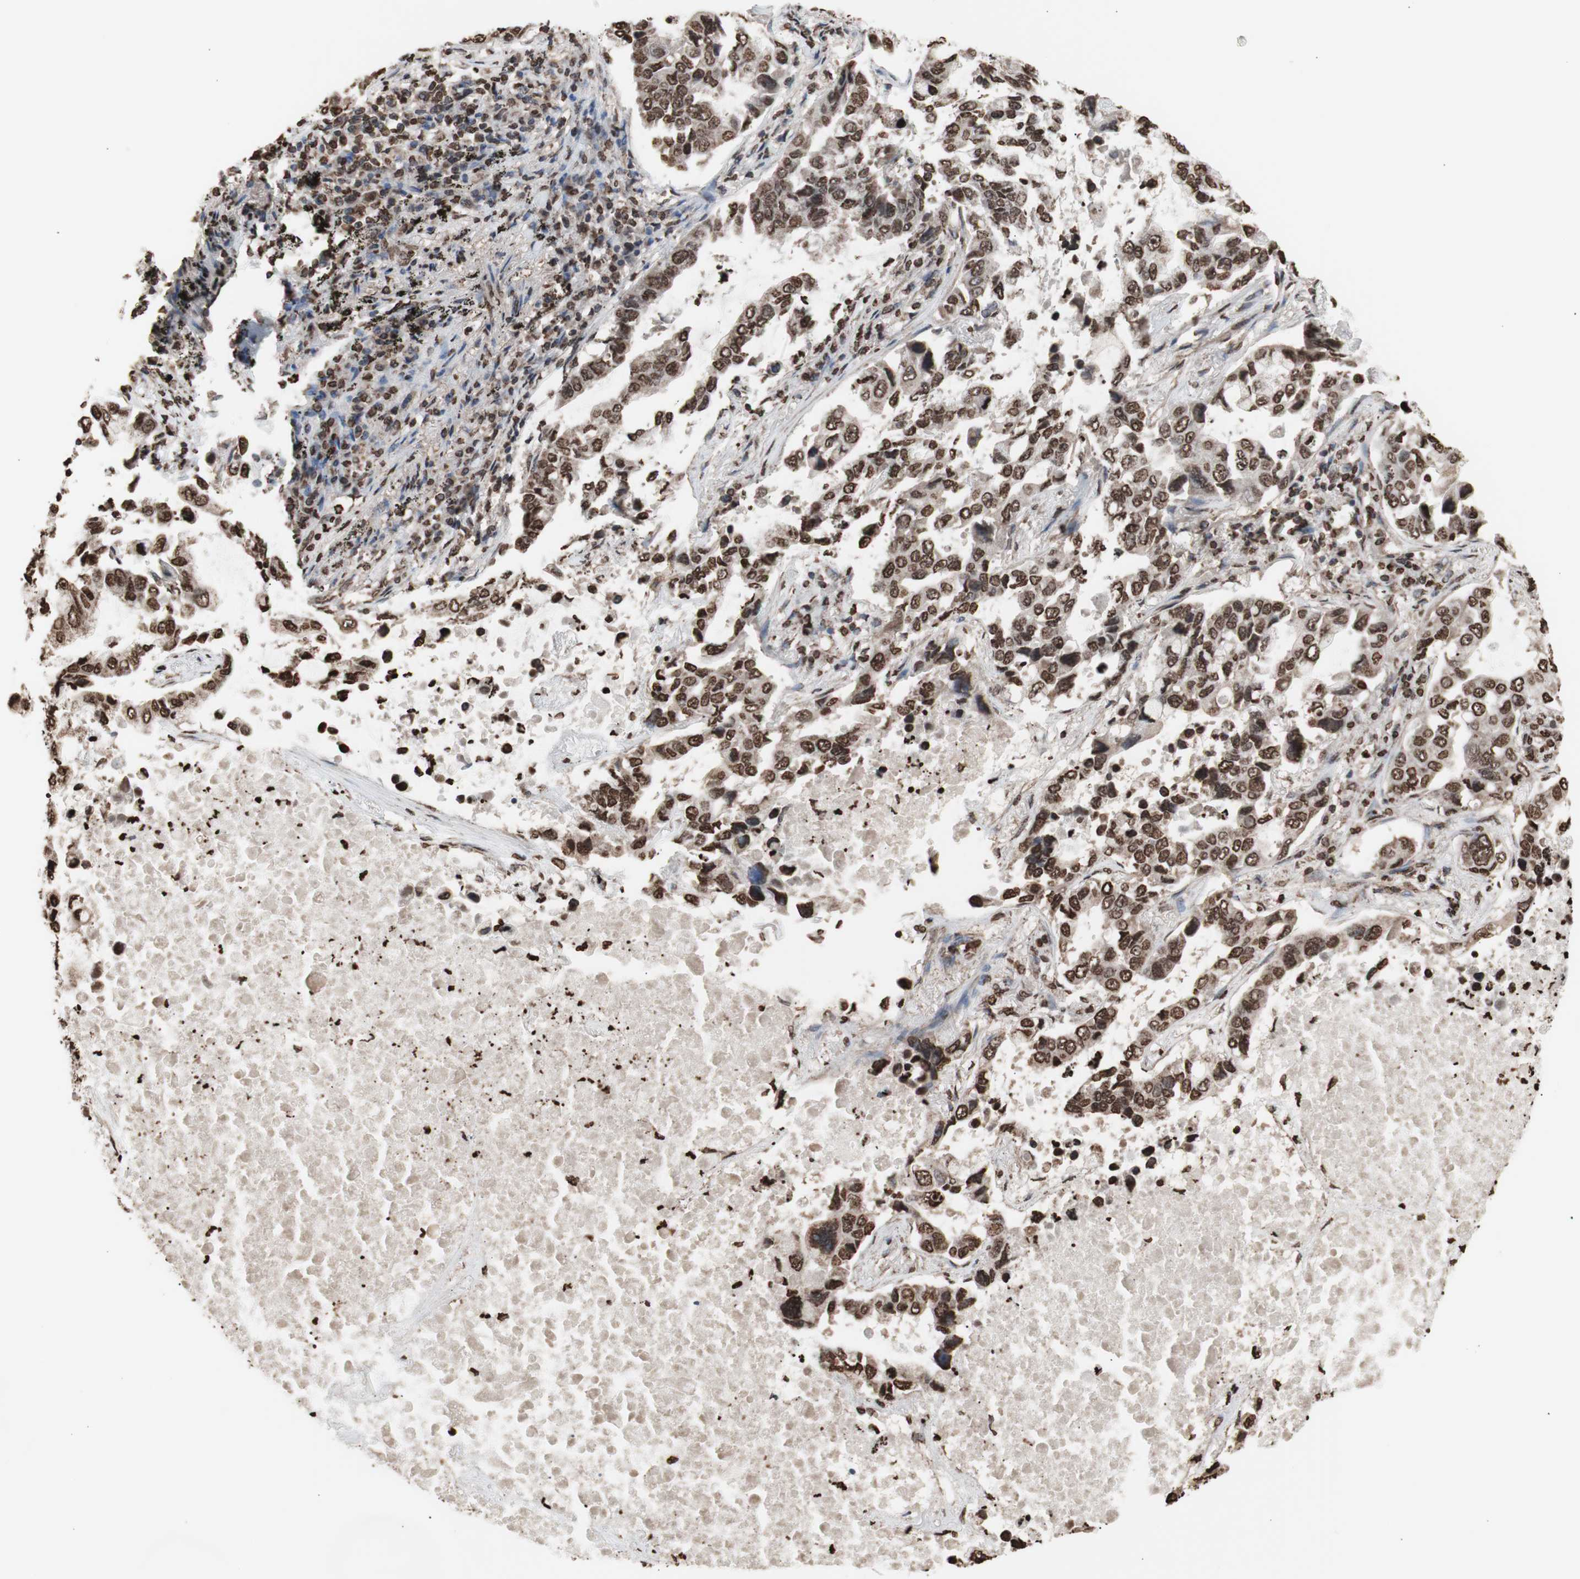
{"staining": {"intensity": "moderate", "quantity": ">75%", "location": "cytoplasmic/membranous,nuclear"}, "tissue": "lung cancer", "cell_type": "Tumor cells", "image_type": "cancer", "snomed": [{"axis": "morphology", "description": "Adenocarcinoma, NOS"}, {"axis": "topography", "description": "Lung"}], "caption": "Immunohistochemical staining of lung cancer displays medium levels of moderate cytoplasmic/membranous and nuclear positivity in about >75% of tumor cells.", "gene": "SNAI2", "patient": {"sex": "male", "age": 64}}